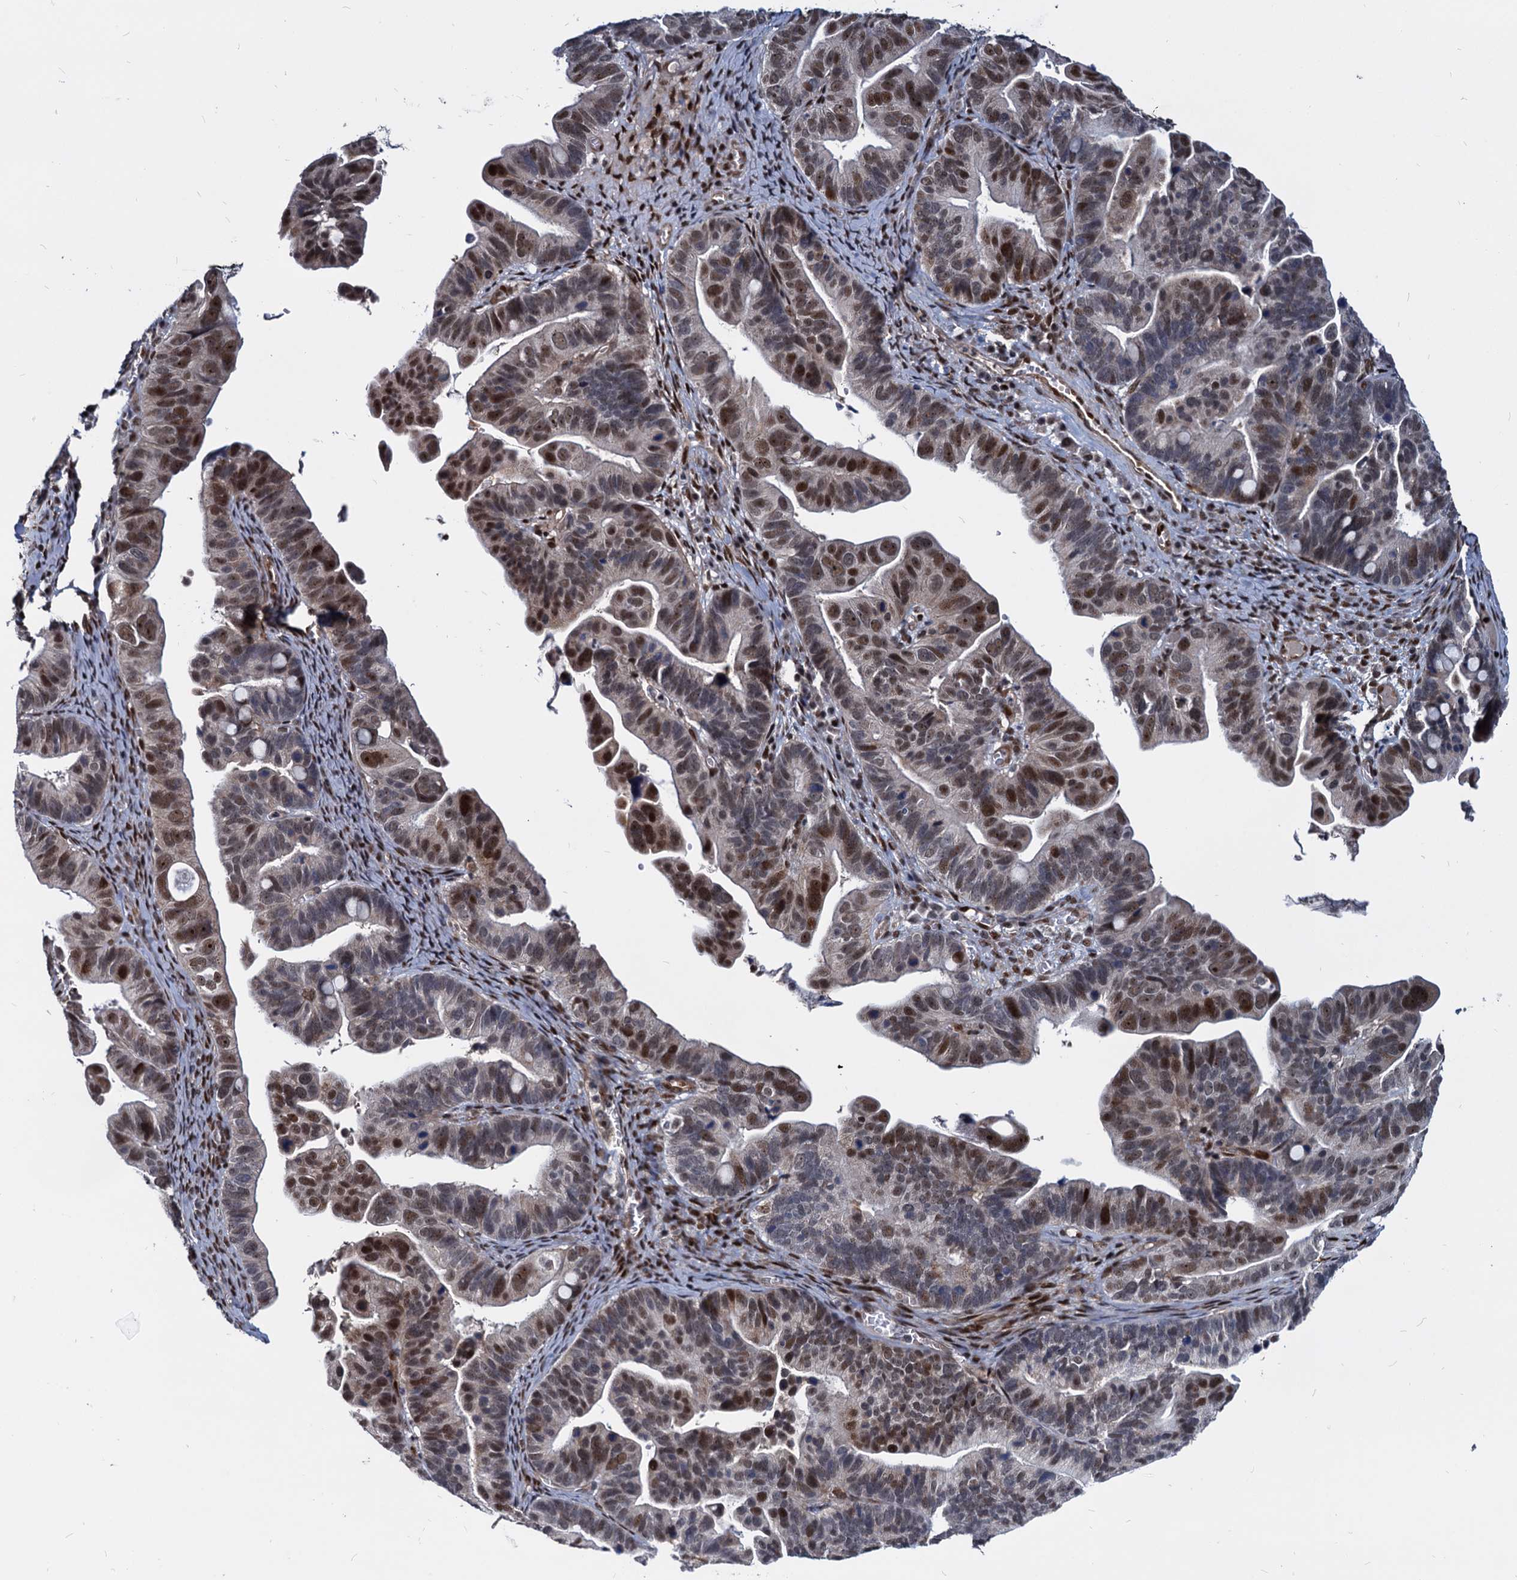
{"staining": {"intensity": "strong", "quantity": "25%-75%", "location": "nuclear"}, "tissue": "ovarian cancer", "cell_type": "Tumor cells", "image_type": "cancer", "snomed": [{"axis": "morphology", "description": "Cystadenocarcinoma, serous, NOS"}, {"axis": "topography", "description": "Ovary"}], "caption": "A high-resolution image shows immunohistochemistry staining of ovarian cancer, which shows strong nuclear staining in about 25%-75% of tumor cells.", "gene": "UBLCP1", "patient": {"sex": "female", "age": 56}}